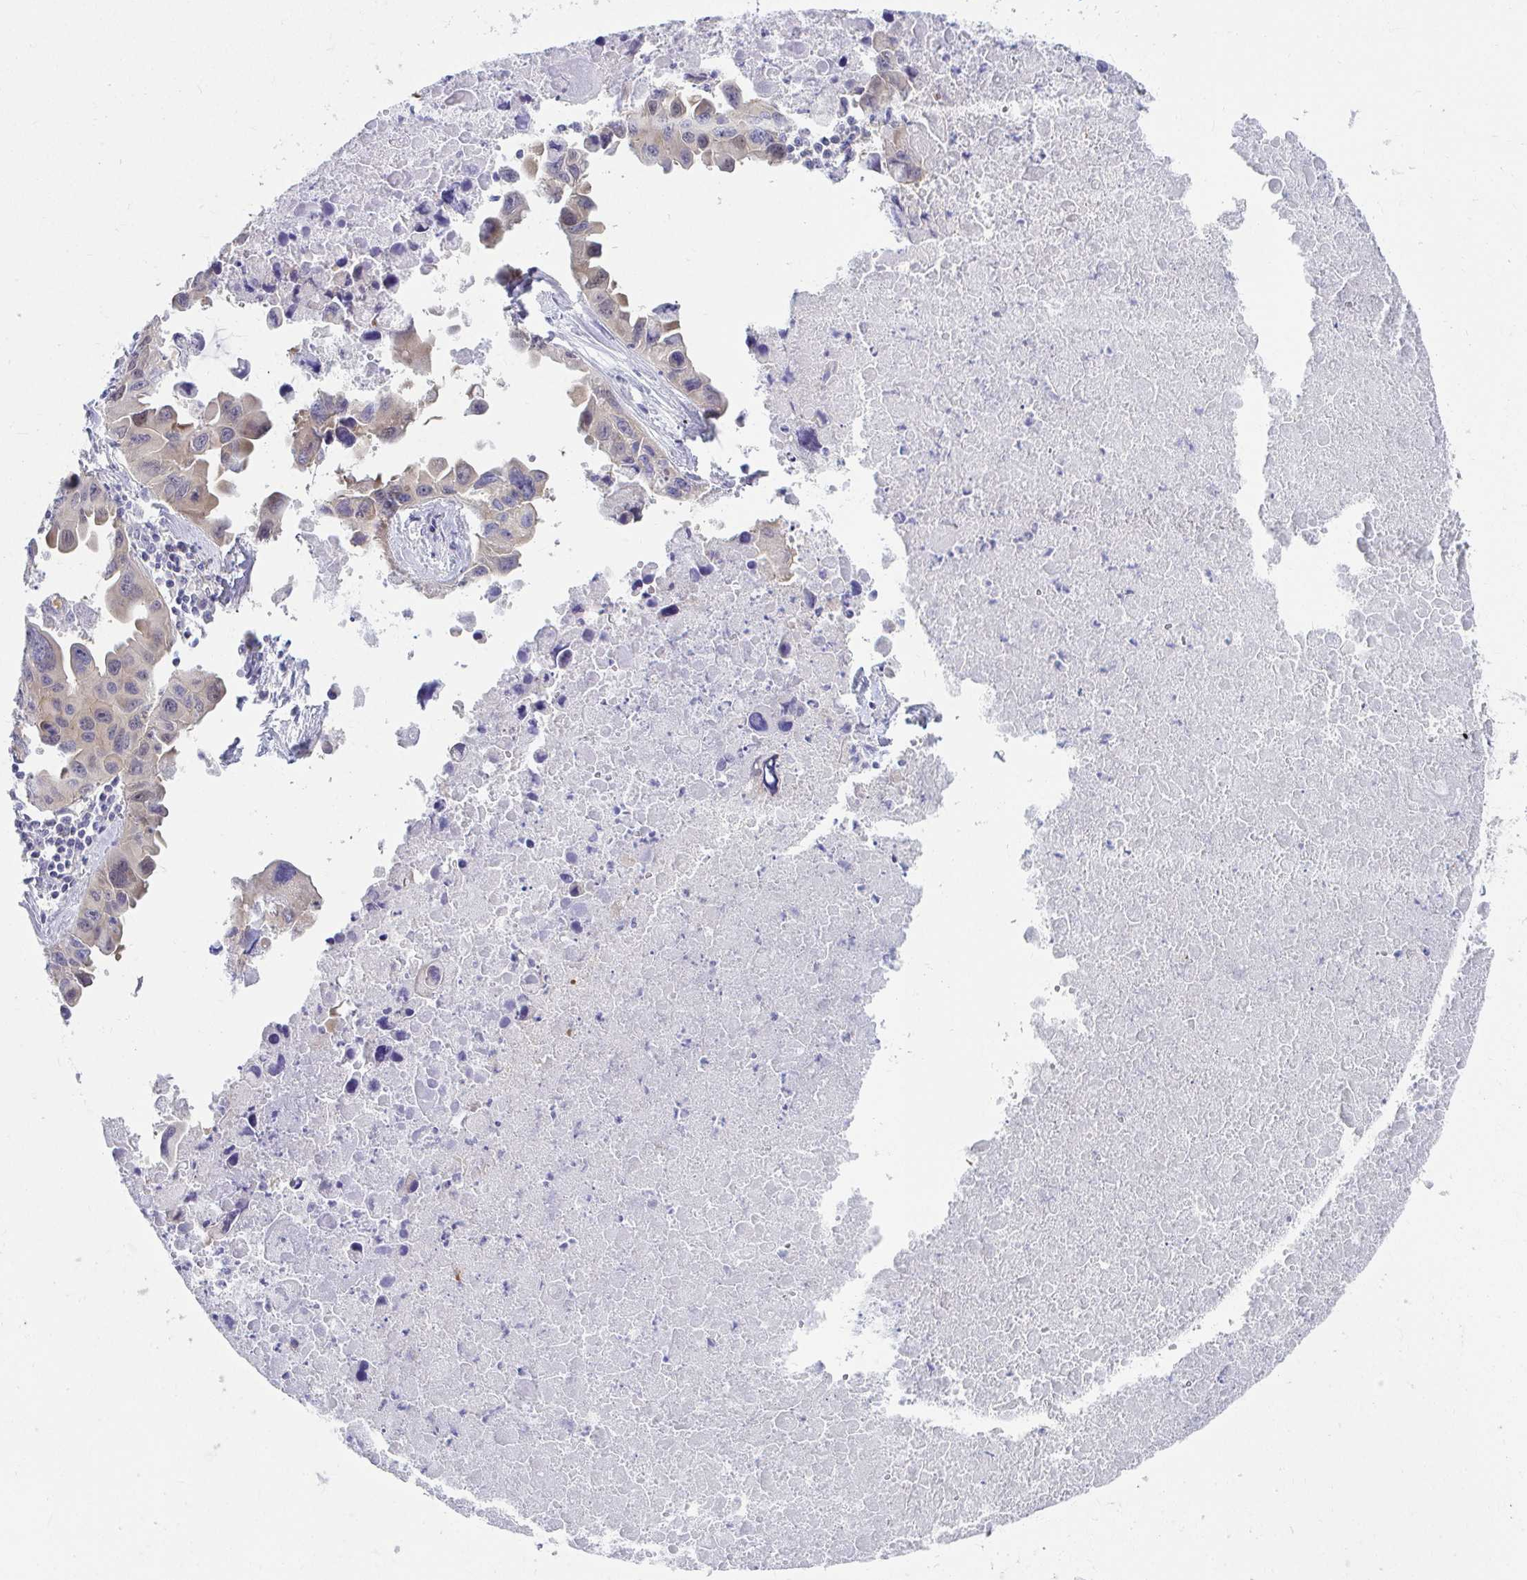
{"staining": {"intensity": "weak", "quantity": "<25%", "location": "cytoplasmic/membranous"}, "tissue": "lung cancer", "cell_type": "Tumor cells", "image_type": "cancer", "snomed": [{"axis": "morphology", "description": "Adenocarcinoma, NOS"}, {"axis": "topography", "description": "Lymph node"}, {"axis": "topography", "description": "Lung"}], "caption": "This is an immunohistochemistry micrograph of adenocarcinoma (lung). There is no staining in tumor cells.", "gene": "C19orf81", "patient": {"sex": "male", "age": 64}}